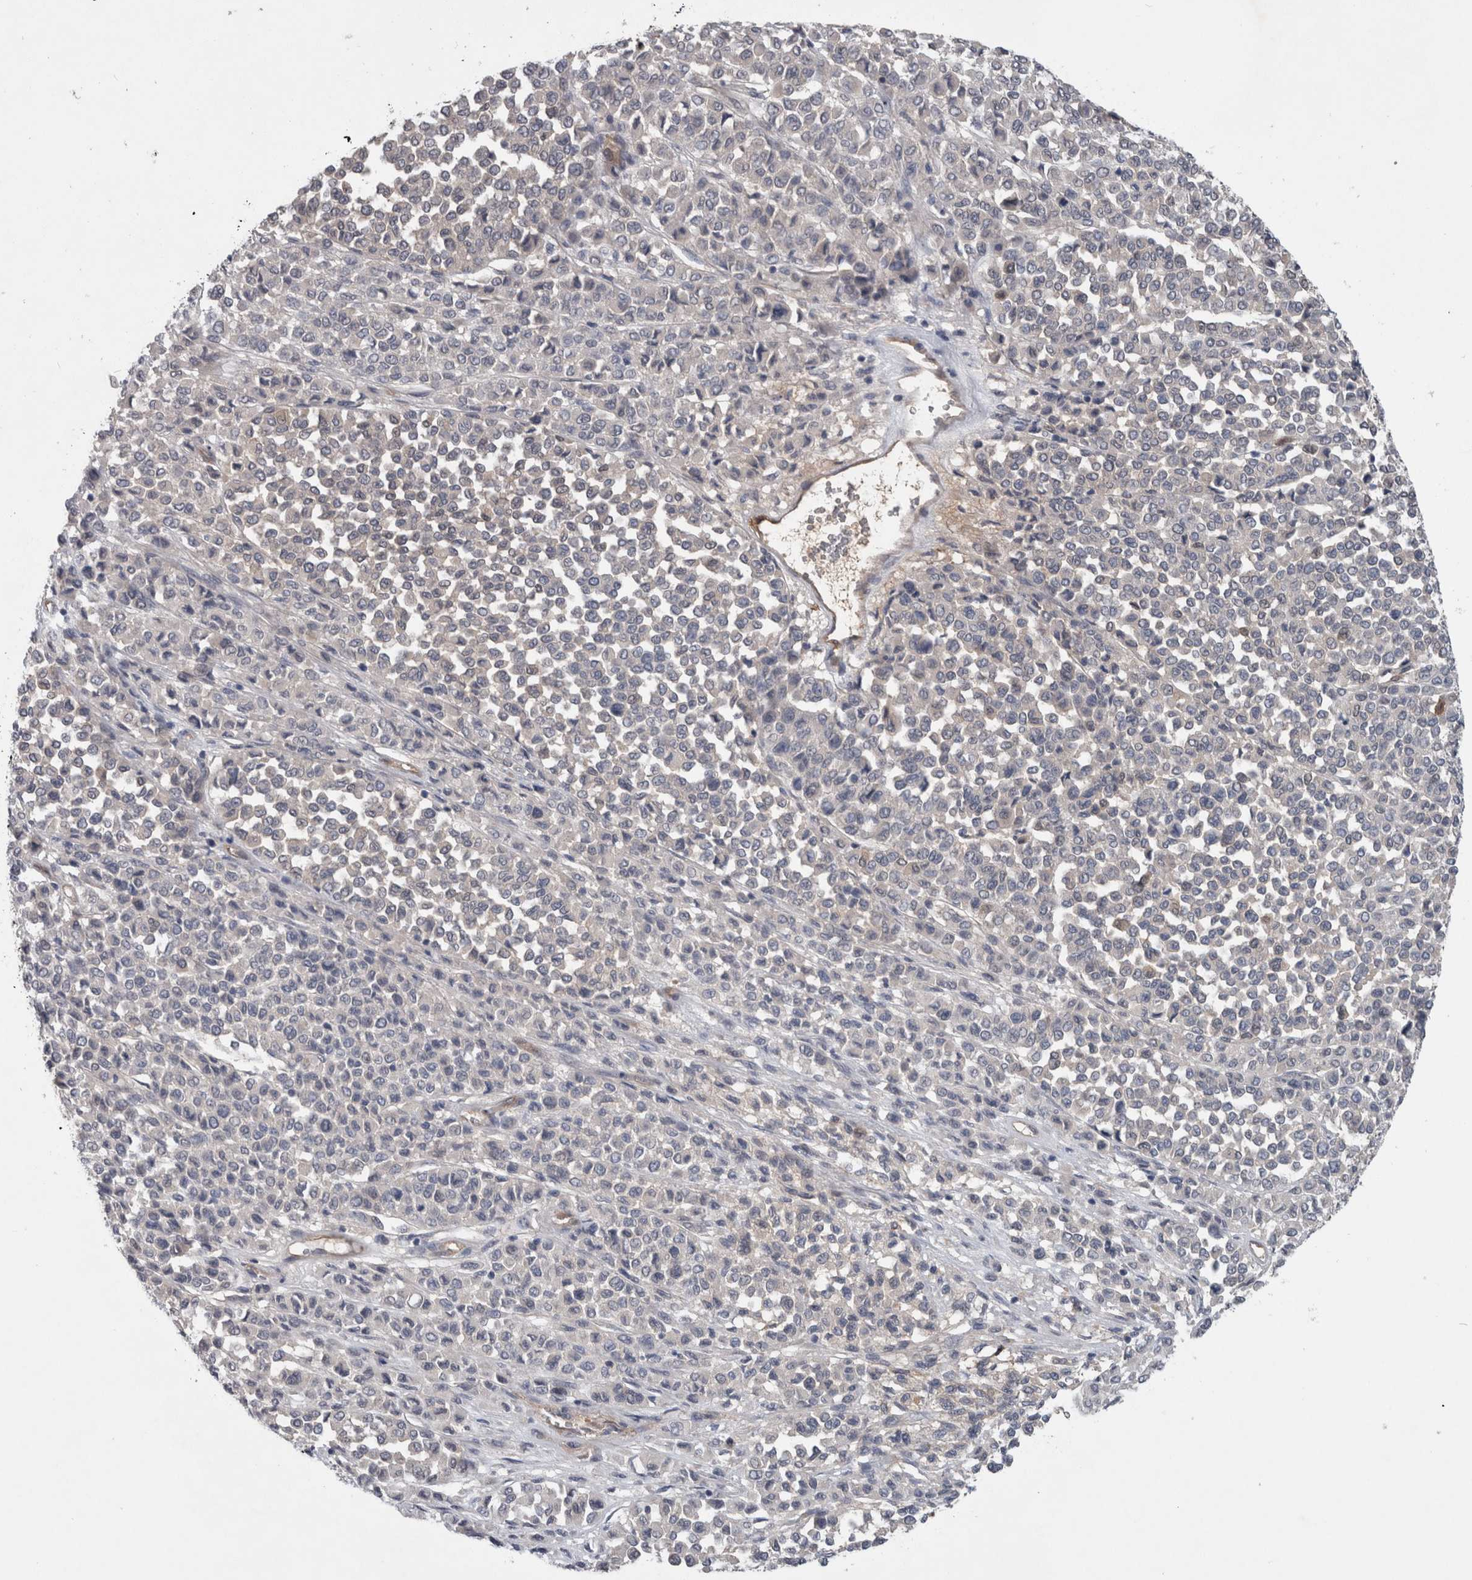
{"staining": {"intensity": "negative", "quantity": "none", "location": "none"}, "tissue": "melanoma", "cell_type": "Tumor cells", "image_type": "cancer", "snomed": [{"axis": "morphology", "description": "Malignant melanoma, Metastatic site"}, {"axis": "topography", "description": "Pancreas"}], "caption": "Malignant melanoma (metastatic site) stained for a protein using IHC reveals no staining tumor cells.", "gene": "BCAM", "patient": {"sex": "female", "age": 30}}